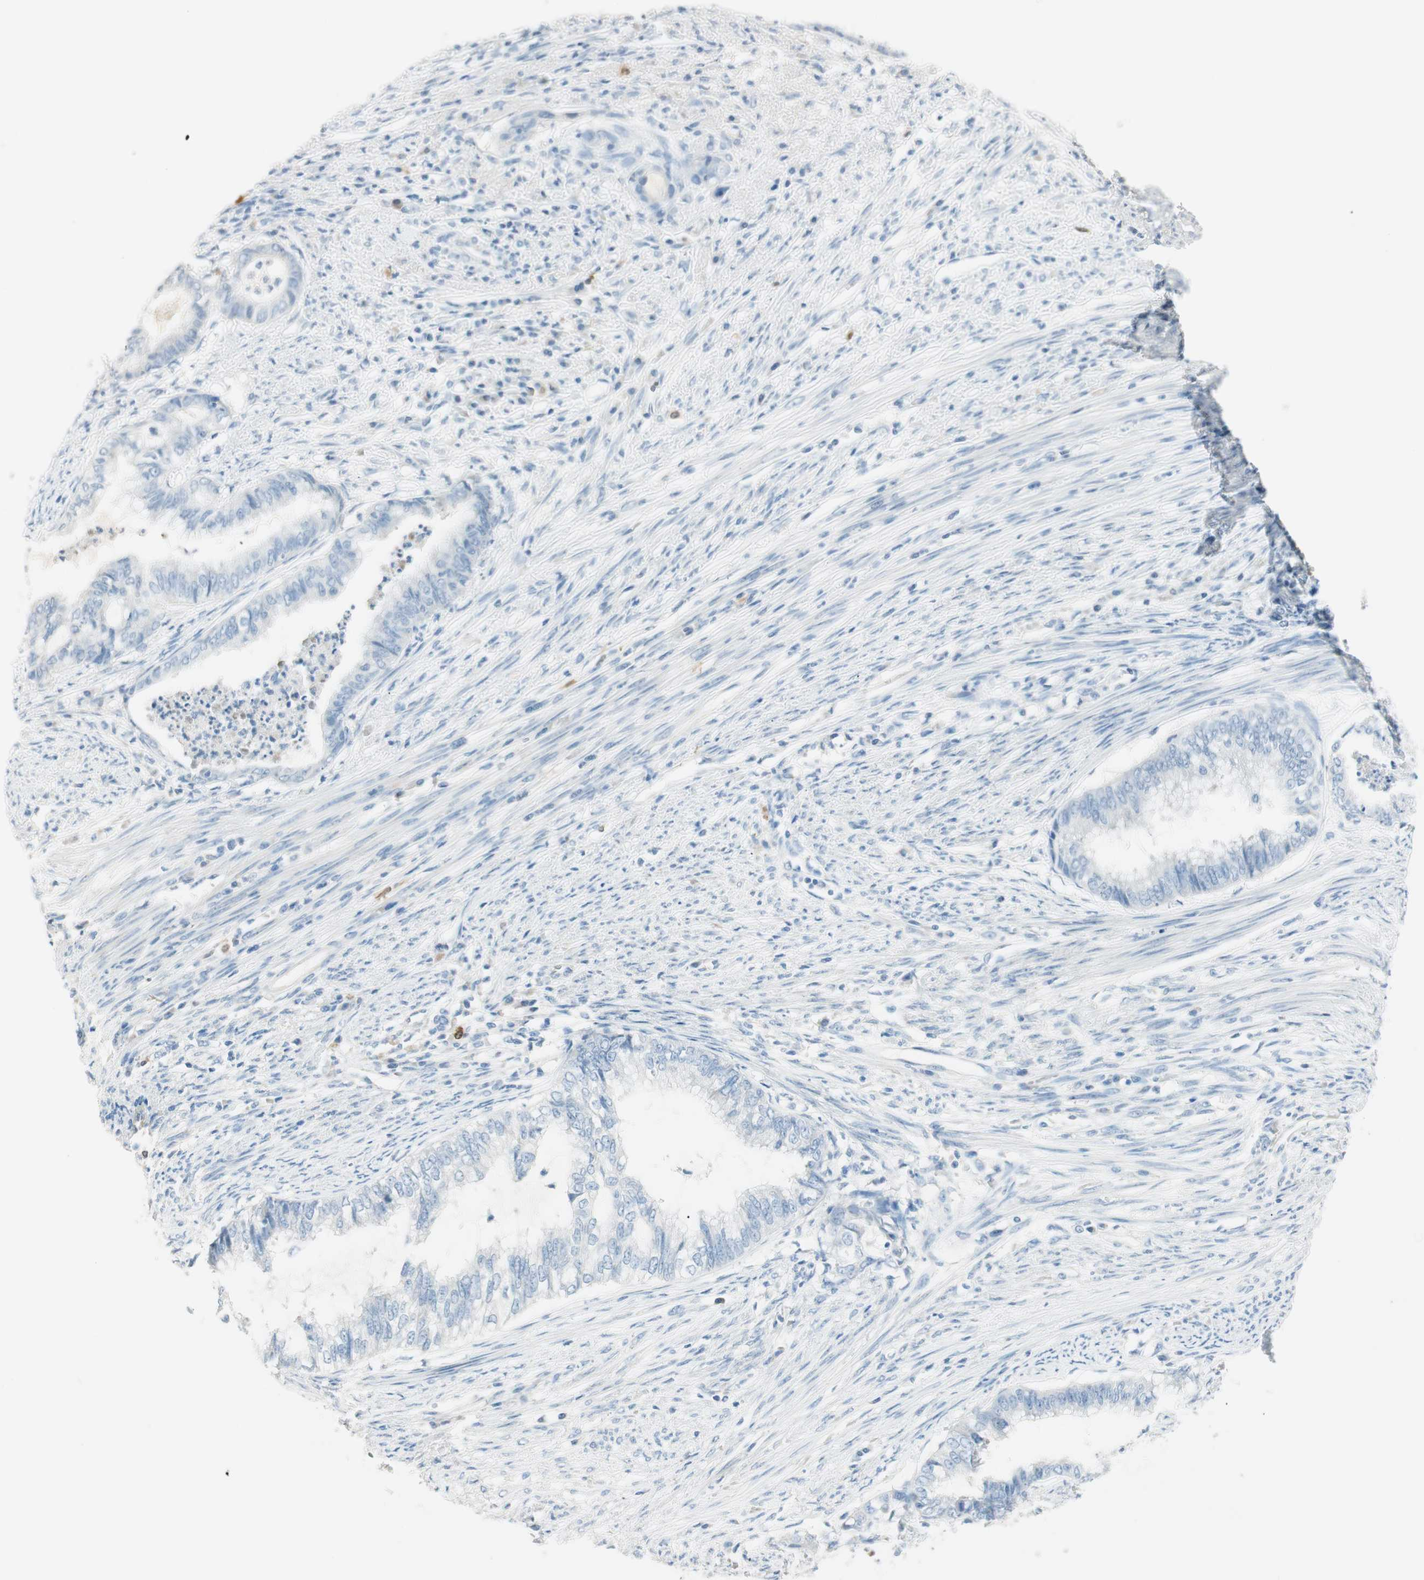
{"staining": {"intensity": "negative", "quantity": "none", "location": "none"}, "tissue": "endometrial cancer", "cell_type": "Tumor cells", "image_type": "cancer", "snomed": [{"axis": "morphology", "description": "Adenocarcinoma, NOS"}, {"axis": "topography", "description": "Endometrium"}], "caption": "Tumor cells are negative for protein expression in human endometrial adenocarcinoma.", "gene": "HPGD", "patient": {"sex": "female", "age": 79}}